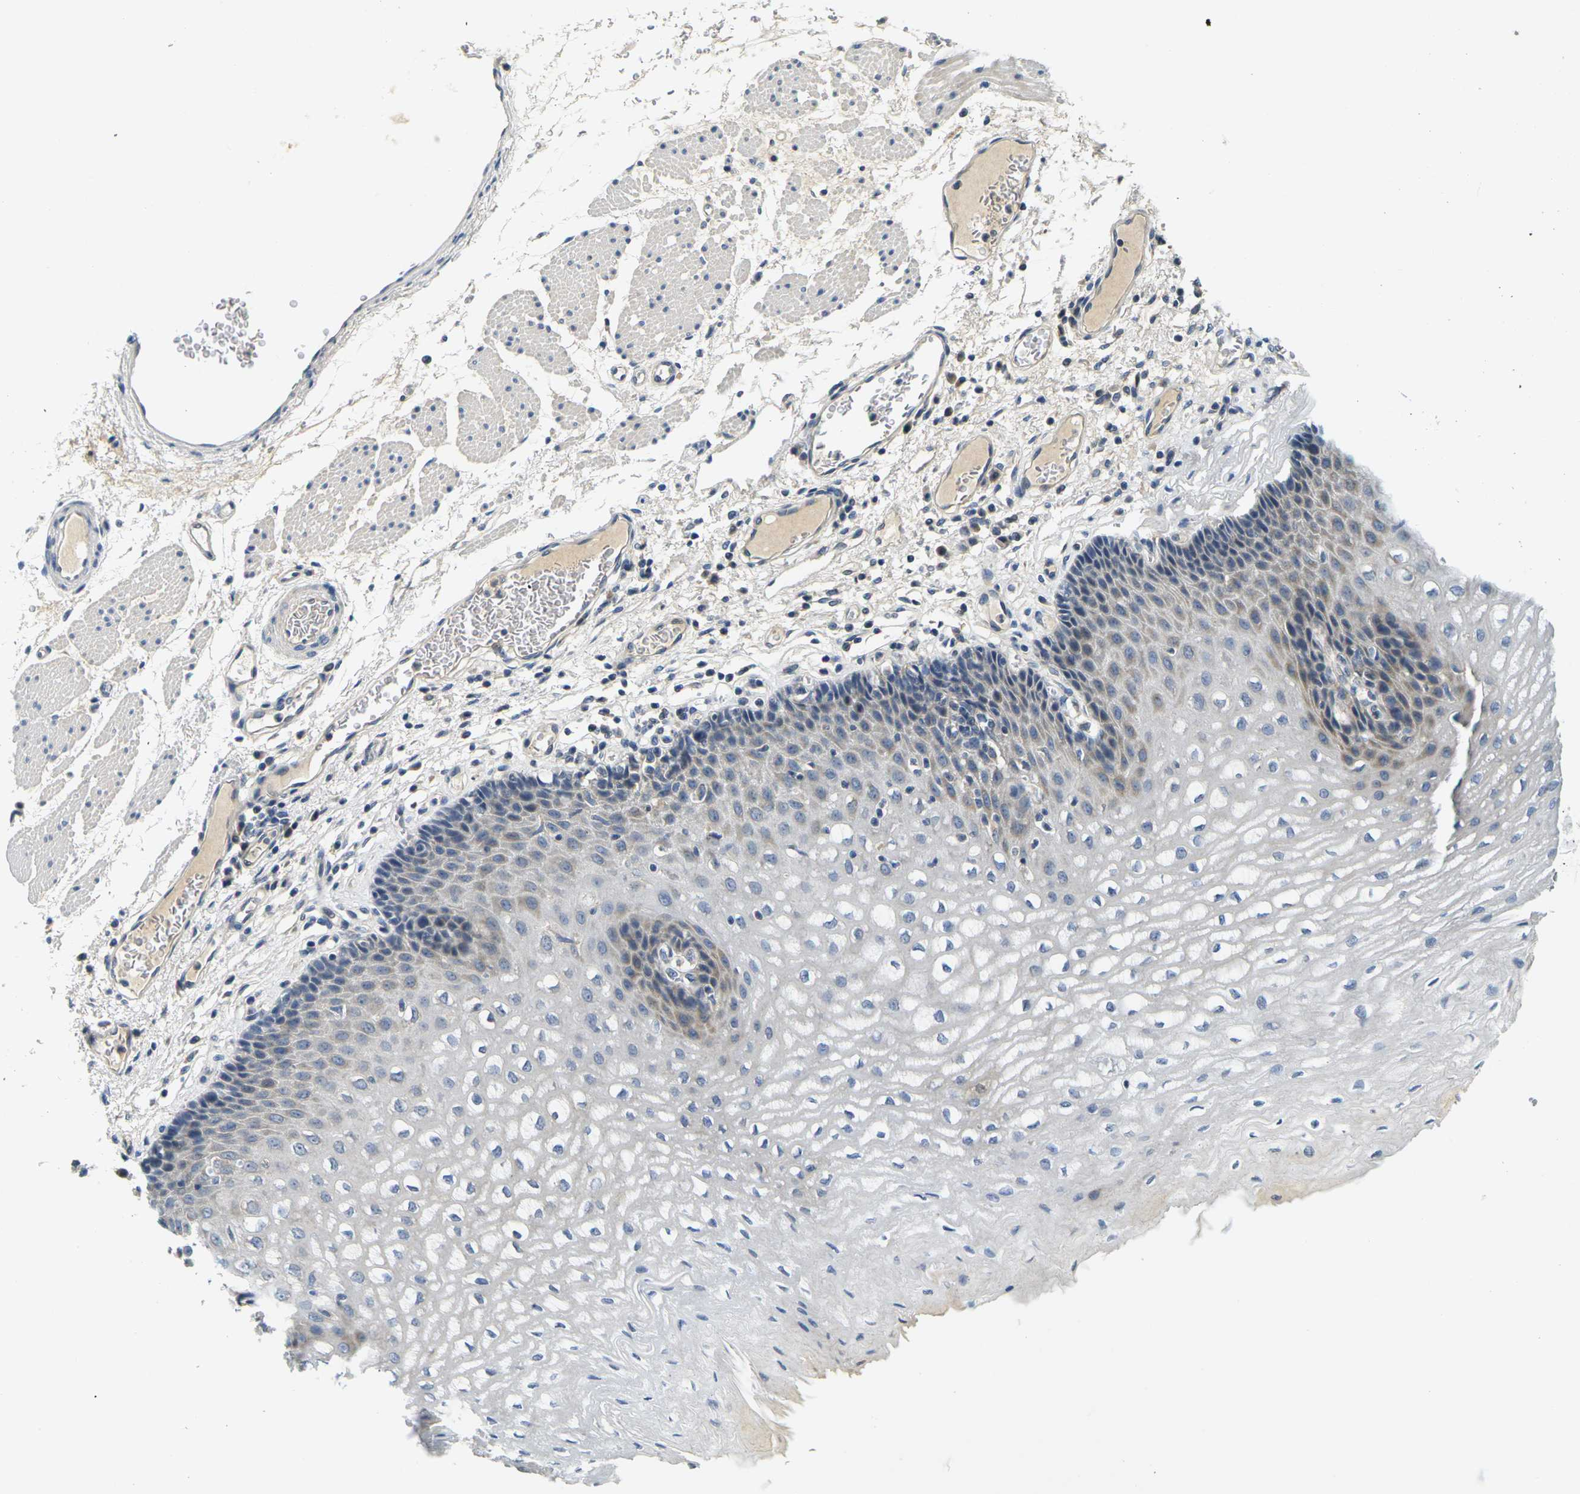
{"staining": {"intensity": "weak", "quantity": "<25%", "location": "cytoplasmic/membranous"}, "tissue": "esophagus", "cell_type": "Squamous epithelial cells", "image_type": "normal", "snomed": [{"axis": "morphology", "description": "Normal tissue, NOS"}, {"axis": "topography", "description": "Esophagus"}], "caption": "A high-resolution histopathology image shows immunohistochemistry staining of unremarkable esophagus, which shows no significant expression in squamous epithelial cells. (DAB immunohistochemistry (IHC) visualized using brightfield microscopy, high magnification).", "gene": "SHISAL2B", "patient": {"sex": "male", "age": 54}}